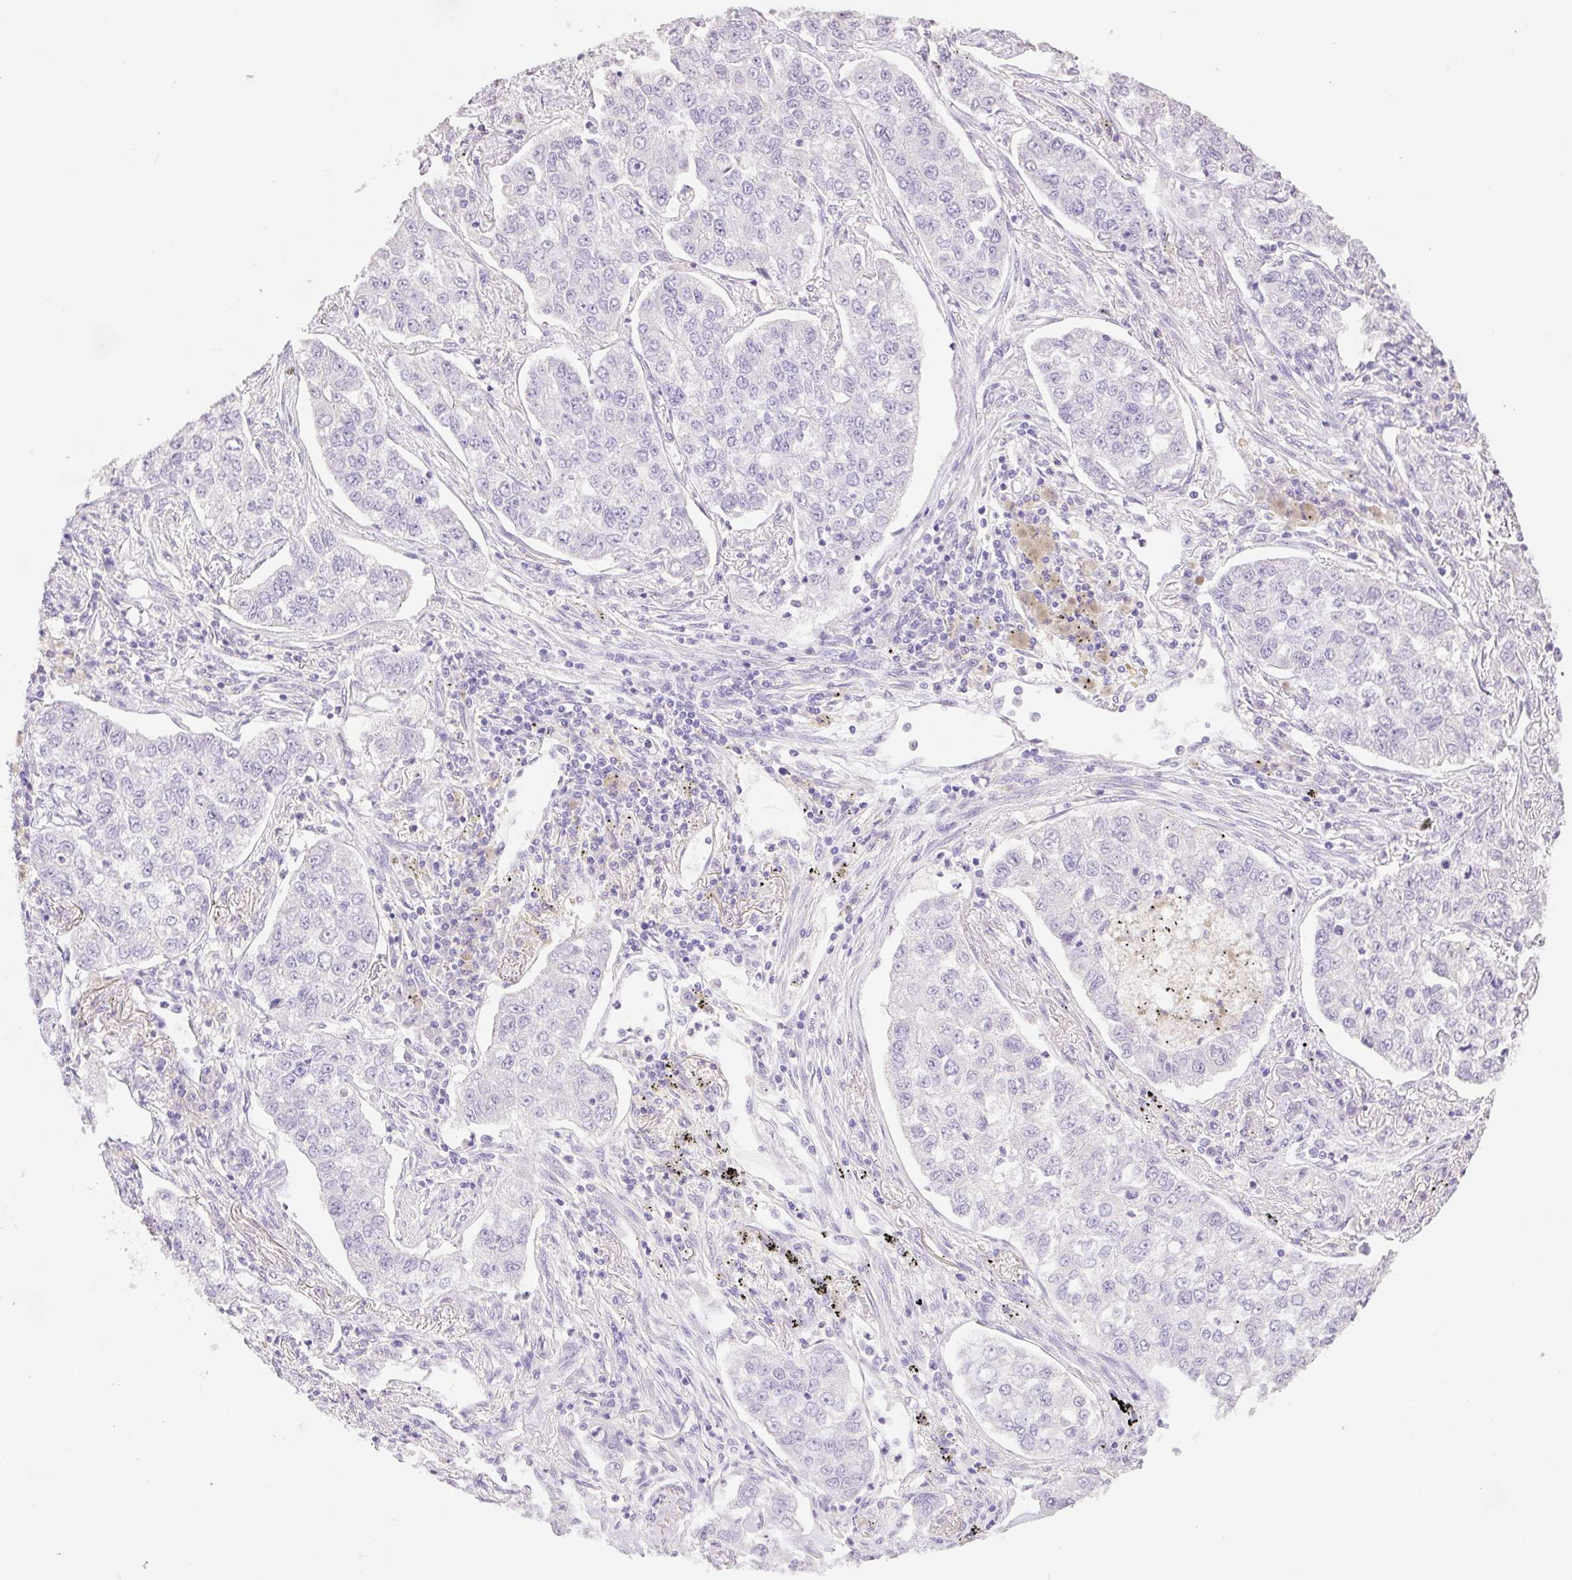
{"staining": {"intensity": "negative", "quantity": "none", "location": "none"}, "tissue": "lung cancer", "cell_type": "Tumor cells", "image_type": "cancer", "snomed": [{"axis": "morphology", "description": "Adenocarcinoma, NOS"}, {"axis": "topography", "description": "Lung"}], "caption": "Lung adenocarcinoma was stained to show a protein in brown. There is no significant positivity in tumor cells.", "gene": "HCRTR2", "patient": {"sex": "male", "age": 49}}